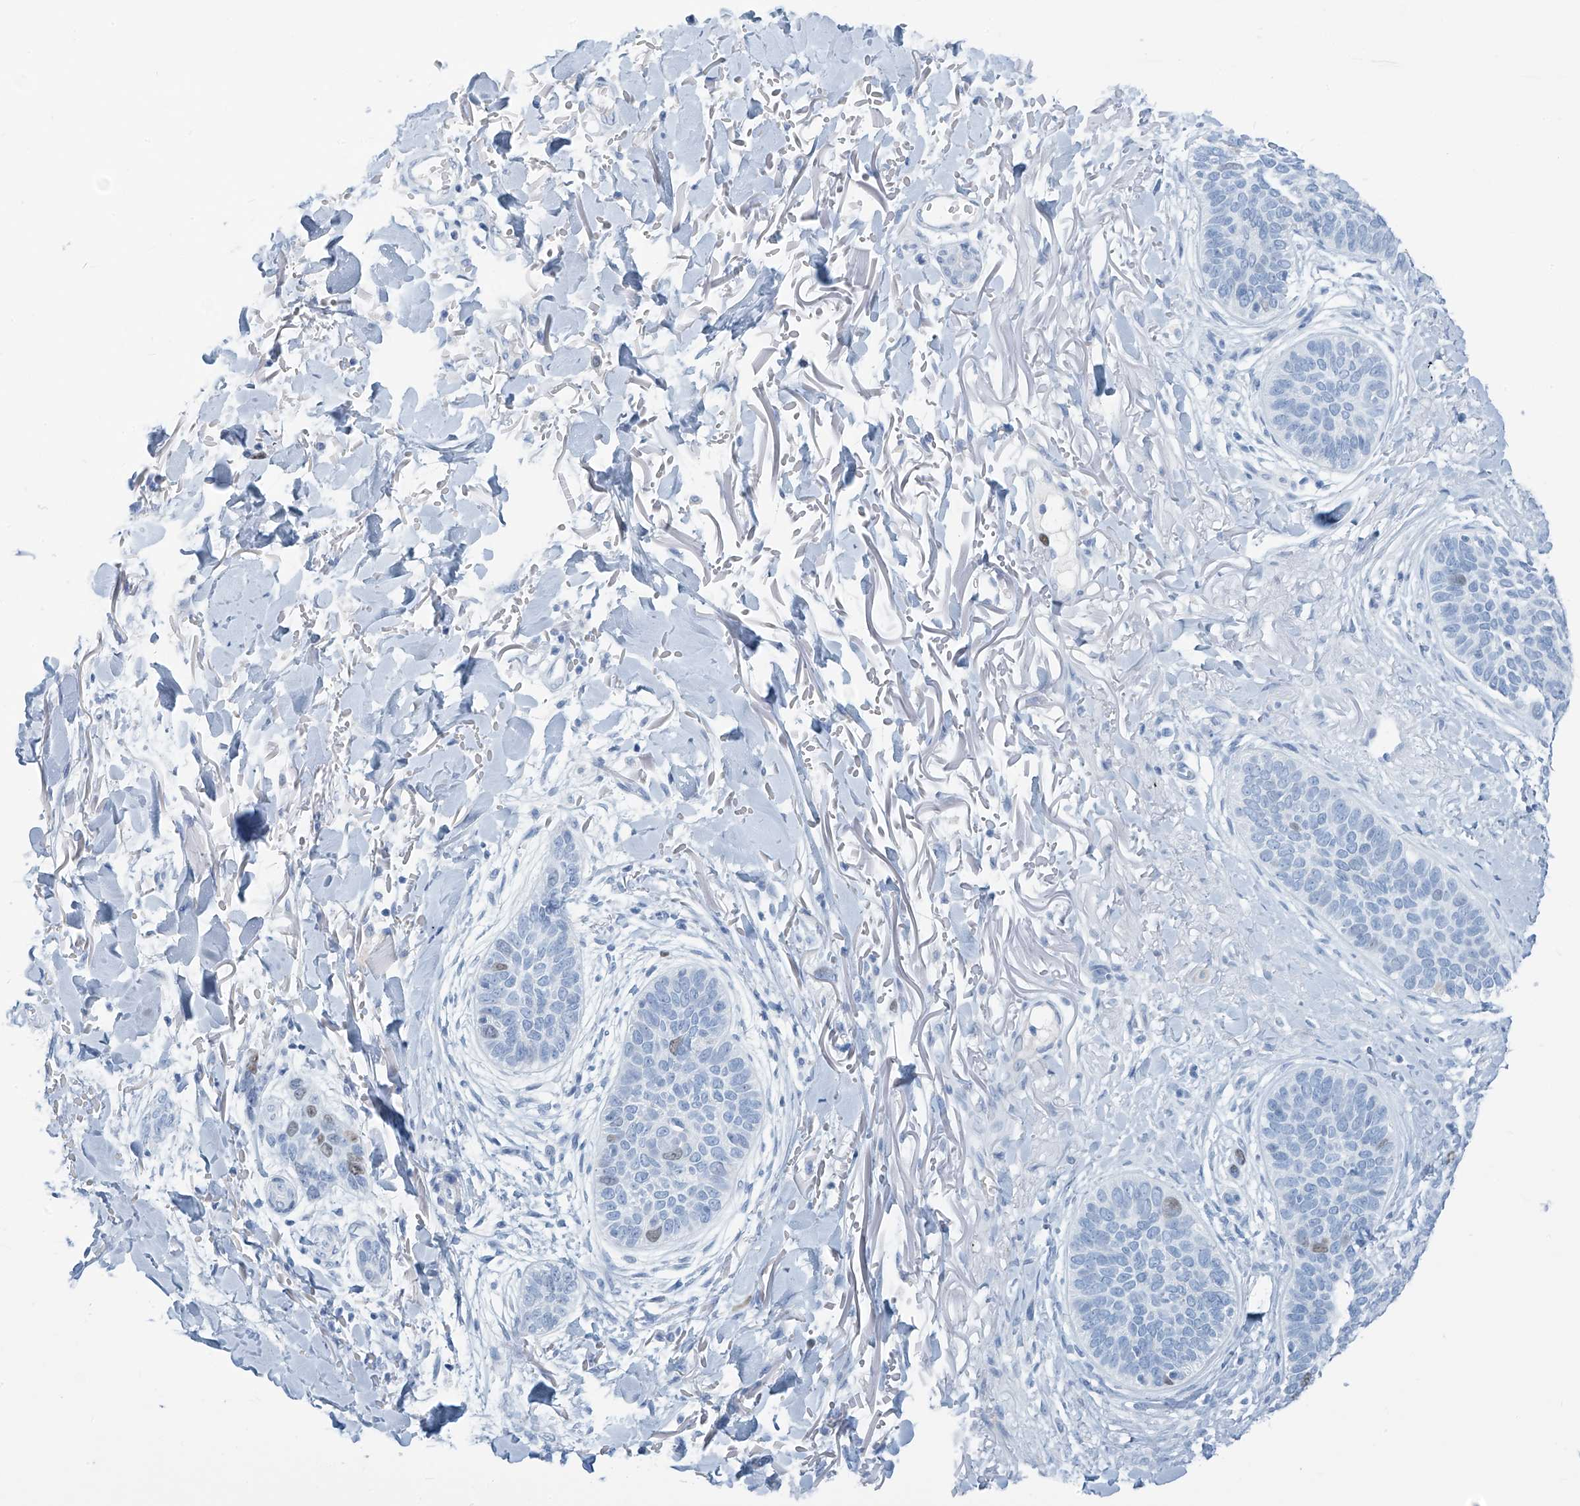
{"staining": {"intensity": "weak", "quantity": "<25%", "location": "nuclear"}, "tissue": "skin cancer", "cell_type": "Tumor cells", "image_type": "cancer", "snomed": [{"axis": "morphology", "description": "Basal cell carcinoma"}, {"axis": "topography", "description": "Skin"}], "caption": "Immunohistochemistry (IHC) of human skin basal cell carcinoma demonstrates no positivity in tumor cells.", "gene": "SGO2", "patient": {"sex": "male", "age": 85}}